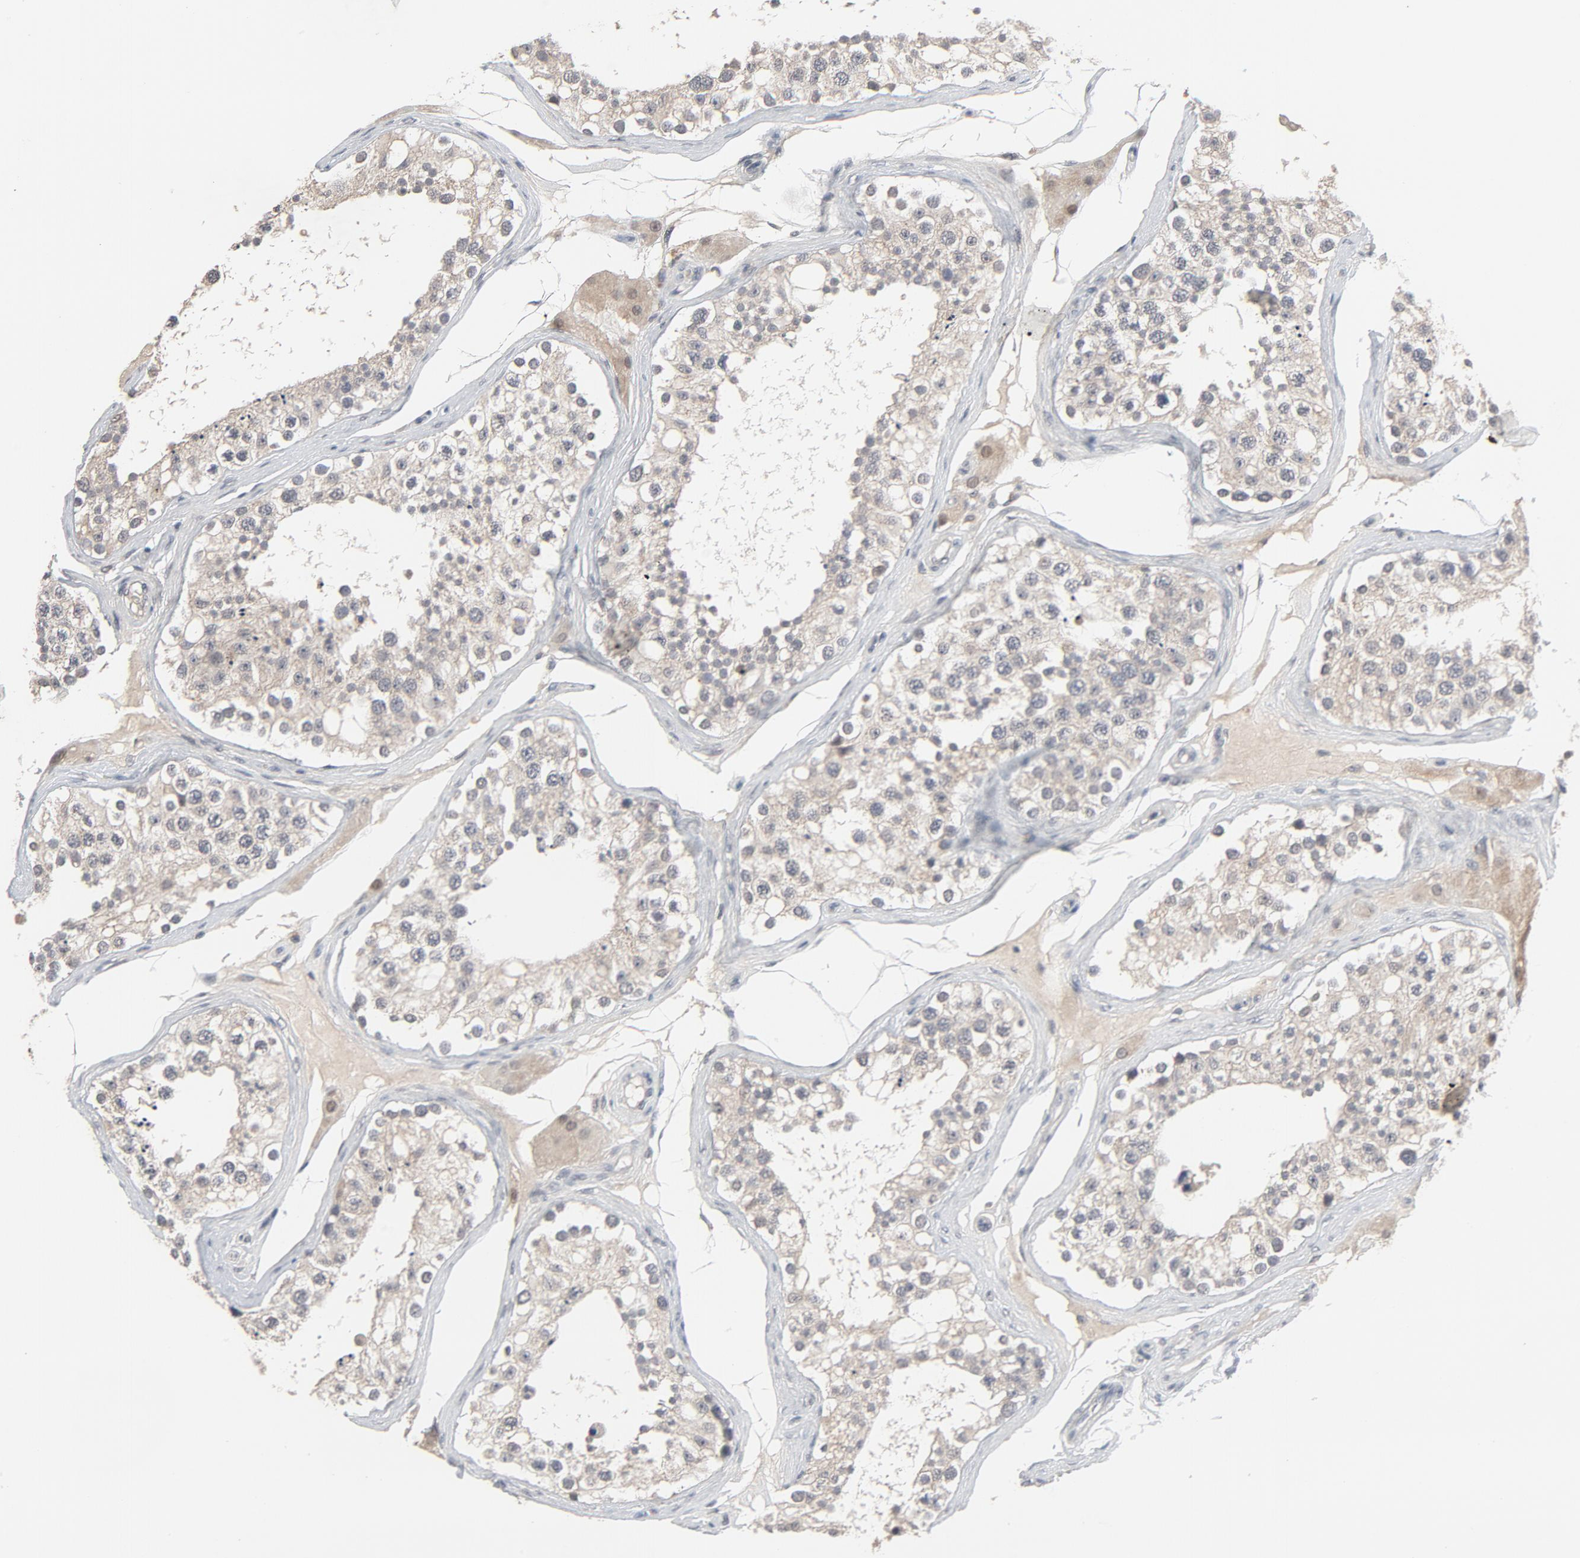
{"staining": {"intensity": "negative", "quantity": "none", "location": "none"}, "tissue": "testis", "cell_type": "Cells in seminiferous ducts", "image_type": "normal", "snomed": [{"axis": "morphology", "description": "Normal tissue, NOS"}, {"axis": "topography", "description": "Testis"}], "caption": "Immunohistochemistry (IHC) histopathology image of benign human testis stained for a protein (brown), which displays no expression in cells in seminiferous ducts.", "gene": "MT3", "patient": {"sex": "male", "age": 68}}